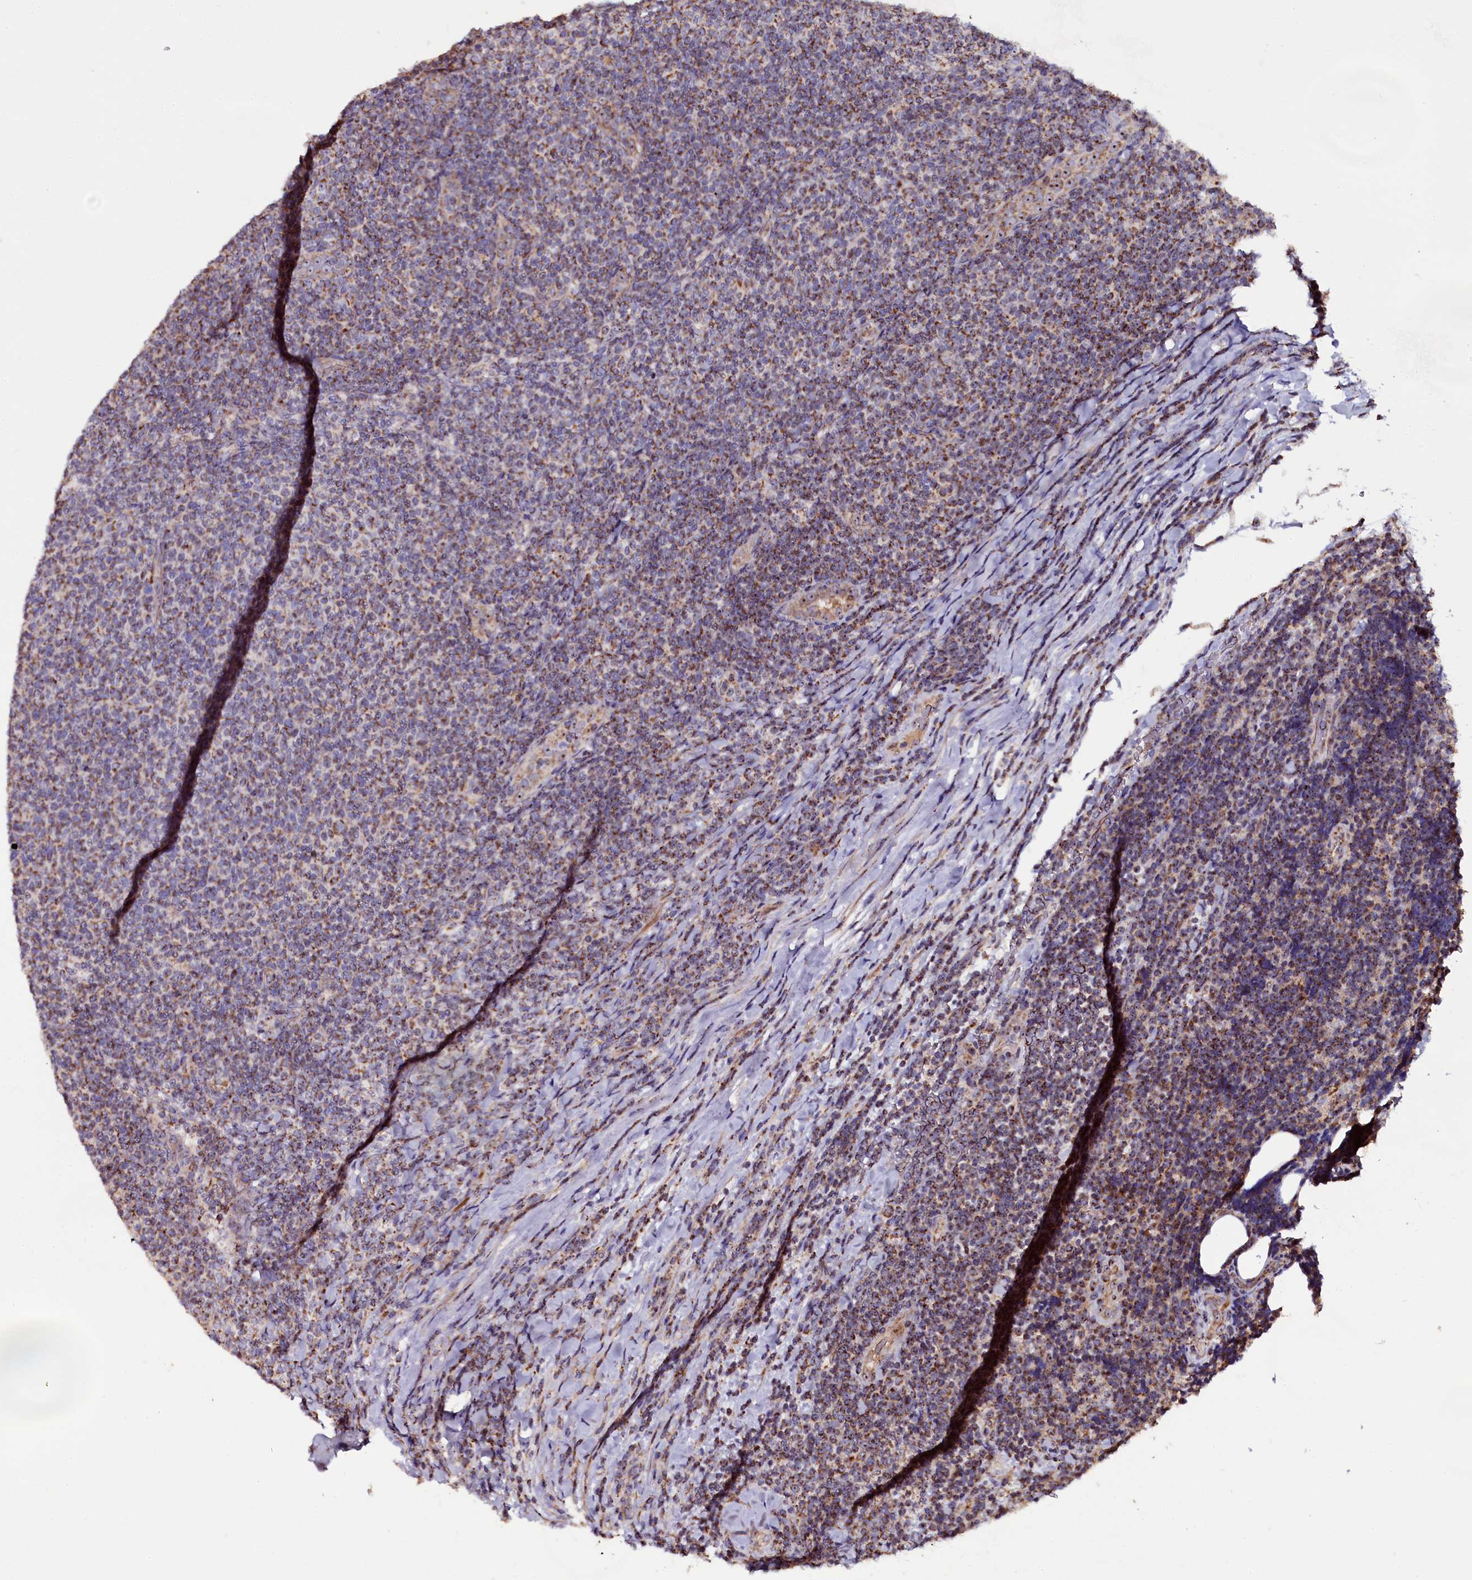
{"staining": {"intensity": "moderate", "quantity": ">75%", "location": "cytoplasmic/membranous"}, "tissue": "lymphoma", "cell_type": "Tumor cells", "image_type": "cancer", "snomed": [{"axis": "morphology", "description": "Malignant lymphoma, non-Hodgkin's type, Low grade"}, {"axis": "topography", "description": "Lymph node"}], "caption": "Immunohistochemistry micrograph of human malignant lymphoma, non-Hodgkin's type (low-grade) stained for a protein (brown), which exhibits medium levels of moderate cytoplasmic/membranous staining in approximately >75% of tumor cells.", "gene": "NAA80", "patient": {"sex": "male", "age": 66}}